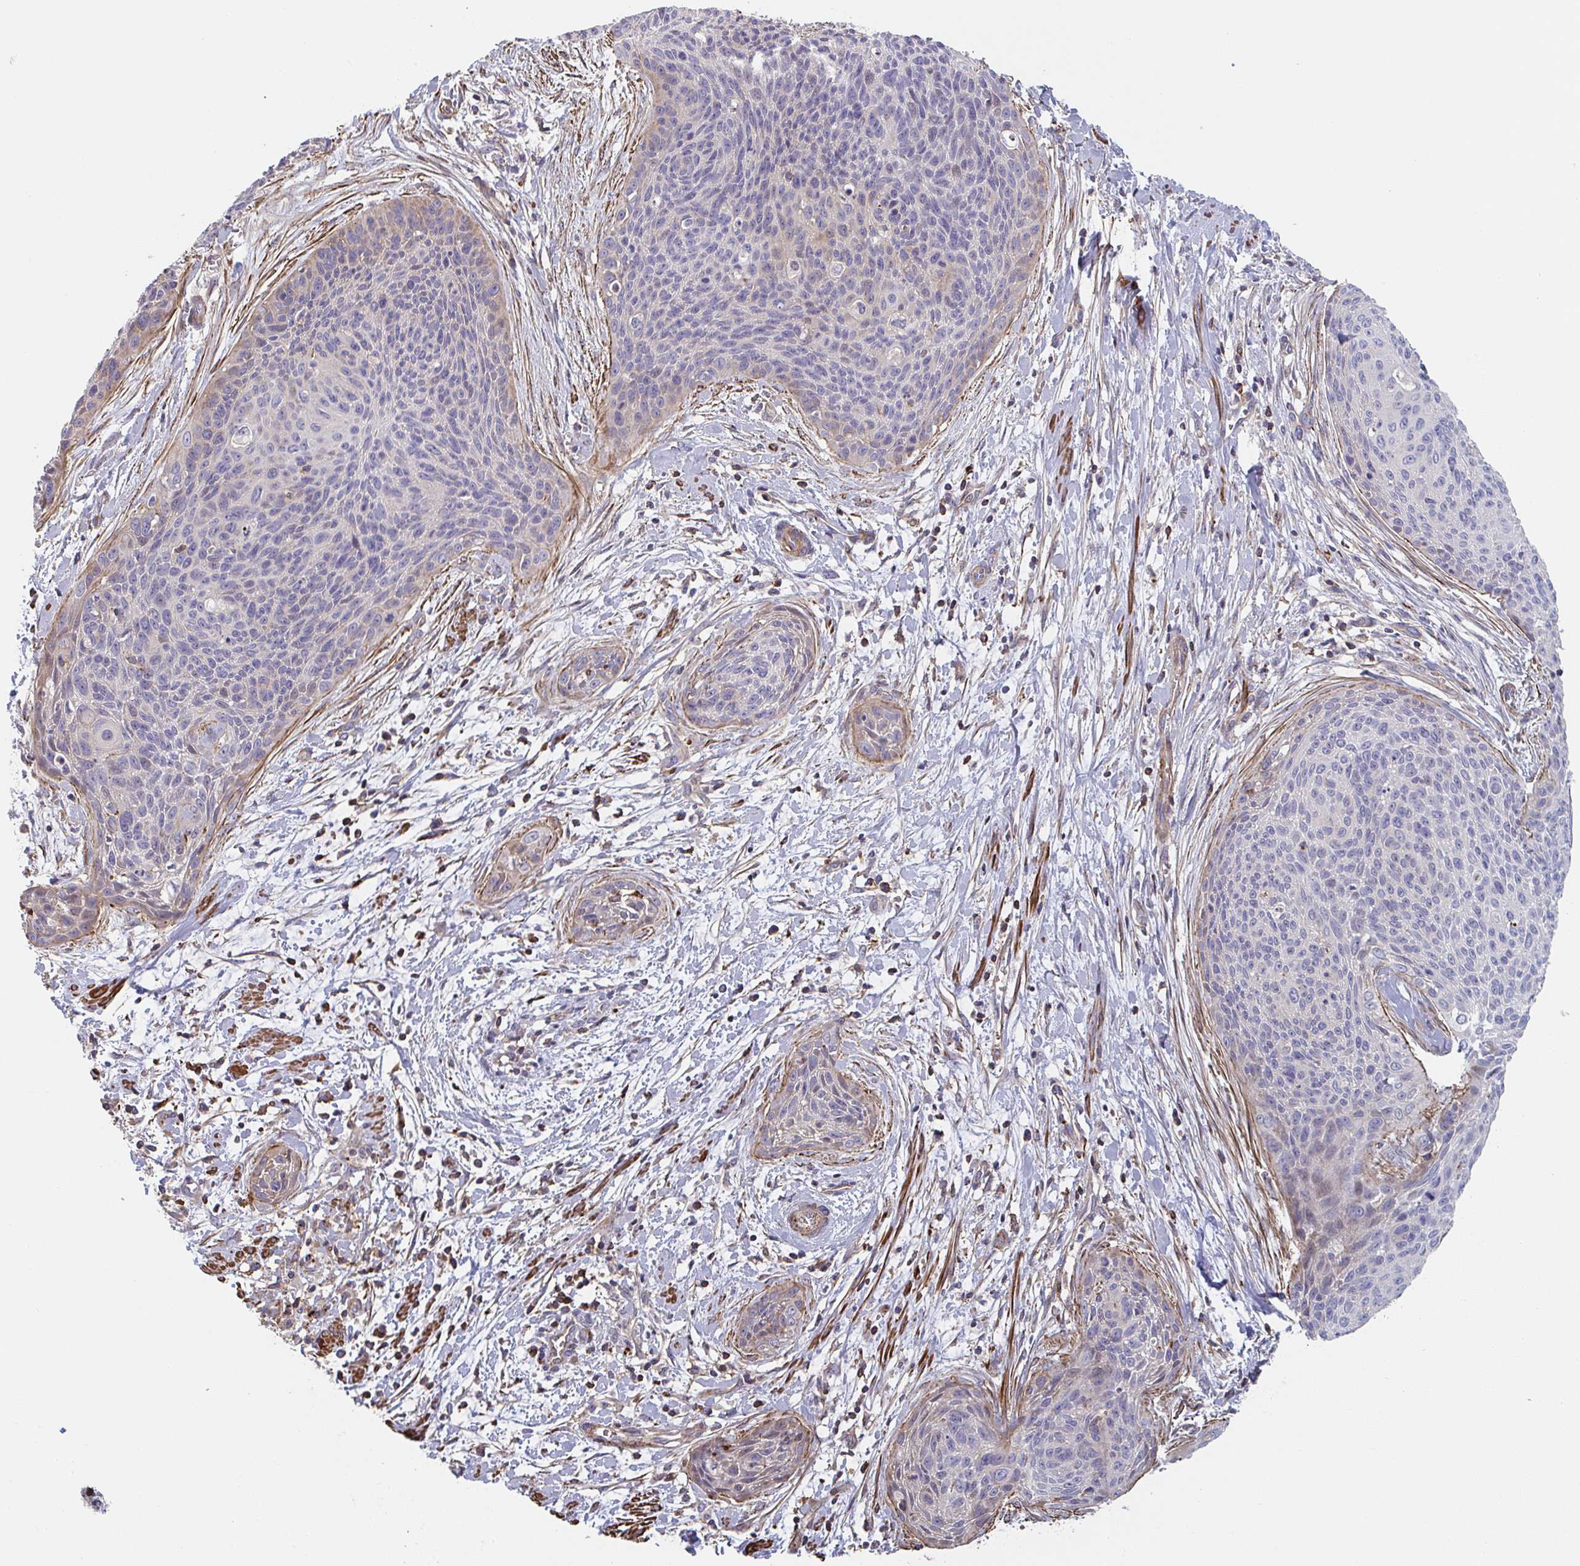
{"staining": {"intensity": "weak", "quantity": "<25%", "location": "cytoplasmic/membranous"}, "tissue": "cervical cancer", "cell_type": "Tumor cells", "image_type": "cancer", "snomed": [{"axis": "morphology", "description": "Squamous cell carcinoma, NOS"}, {"axis": "topography", "description": "Cervix"}], "caption": "Protein analysis of squamous cell carcinoma (cervical) exhibits no significant expression in tumor cells.", "gene": "FZD2", "patient": {"sex": "female", "age": 55}}